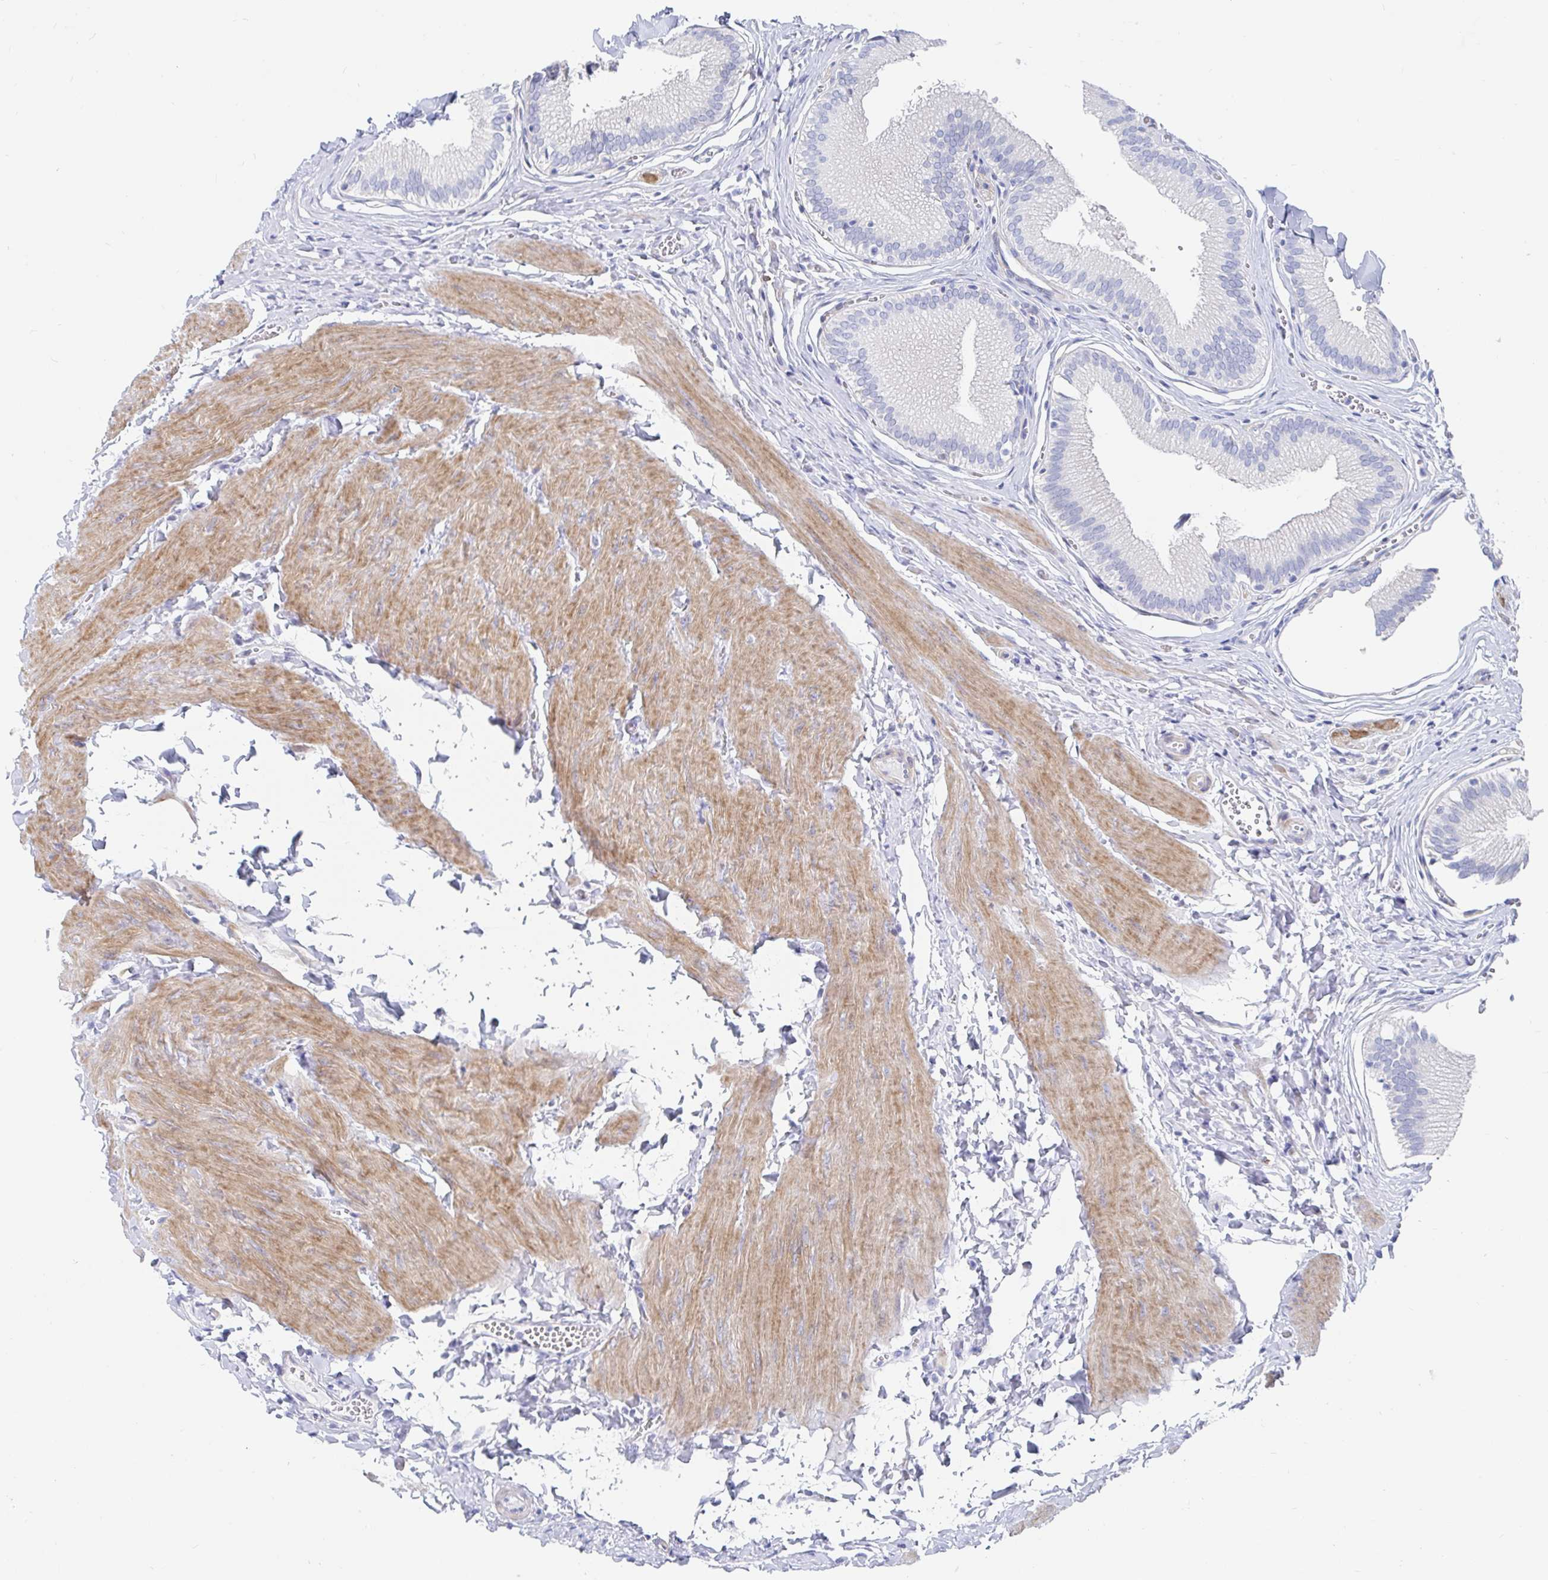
{"staining": {"intensity": "negative", "quantity": "none", "location": "none"}, "tissue": "gallbladder", "cell_type": "Glandular cells", "image_type": "normal", "snomed": [{"axis": "morphology", "description": "Normal tissue, NOS"}, {"axis": "topography", "description": "Gallbladder"}, {"axis": "topography", "description": "Peripheral nerve tissue"}], "caption": "Immunohistochemical staining of benign human gallbladder displays no significant expression in glandular cells.", "gene": "PACSIN1", "patient": {"sex": "male", "age": 17}}